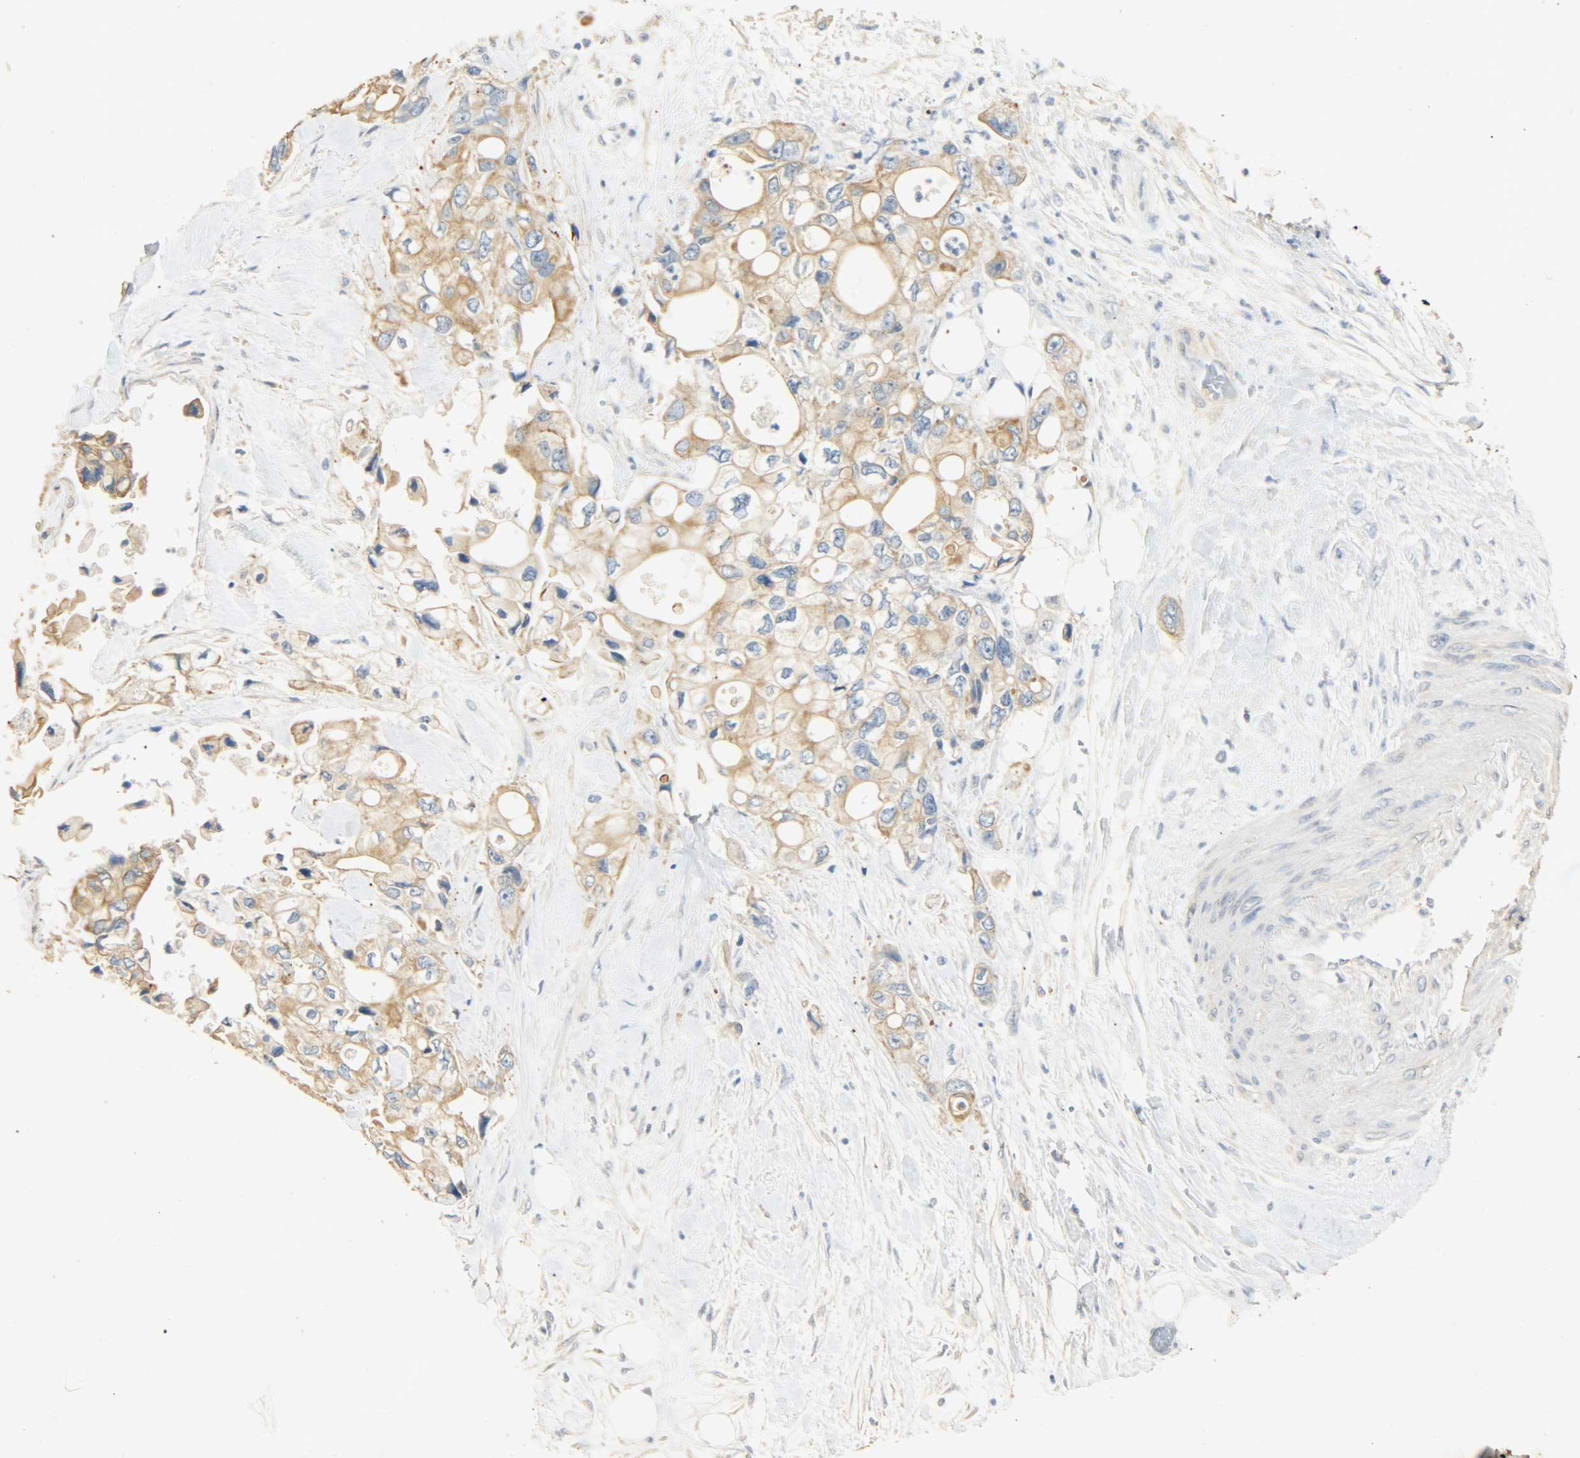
{"staining": {"intensity": "moderate", "quantity": ">75%", "location": "cytoplasmic/membranous"}, "tissue": "pancreatic cancer", "cell_type": "Tumor cells", "image_type": "cancer", "snomed": [{"axis": "morphology", "description": "Adenocarcinoma, NOS"}, {"axis": "topography", "description": "Pancreas"}], "caption": "Pancreatic cancer (adenocarcinoma) was stained to show a protein in brown. There is medium levels of moderate cytoplasmic/membranous positivity in about >75% of tumor cells. The protein of interest is shown in brown color, while the nuclei are stained blue.", "gene": "USP13", "patient": {"sex": "male", "age": 70}}